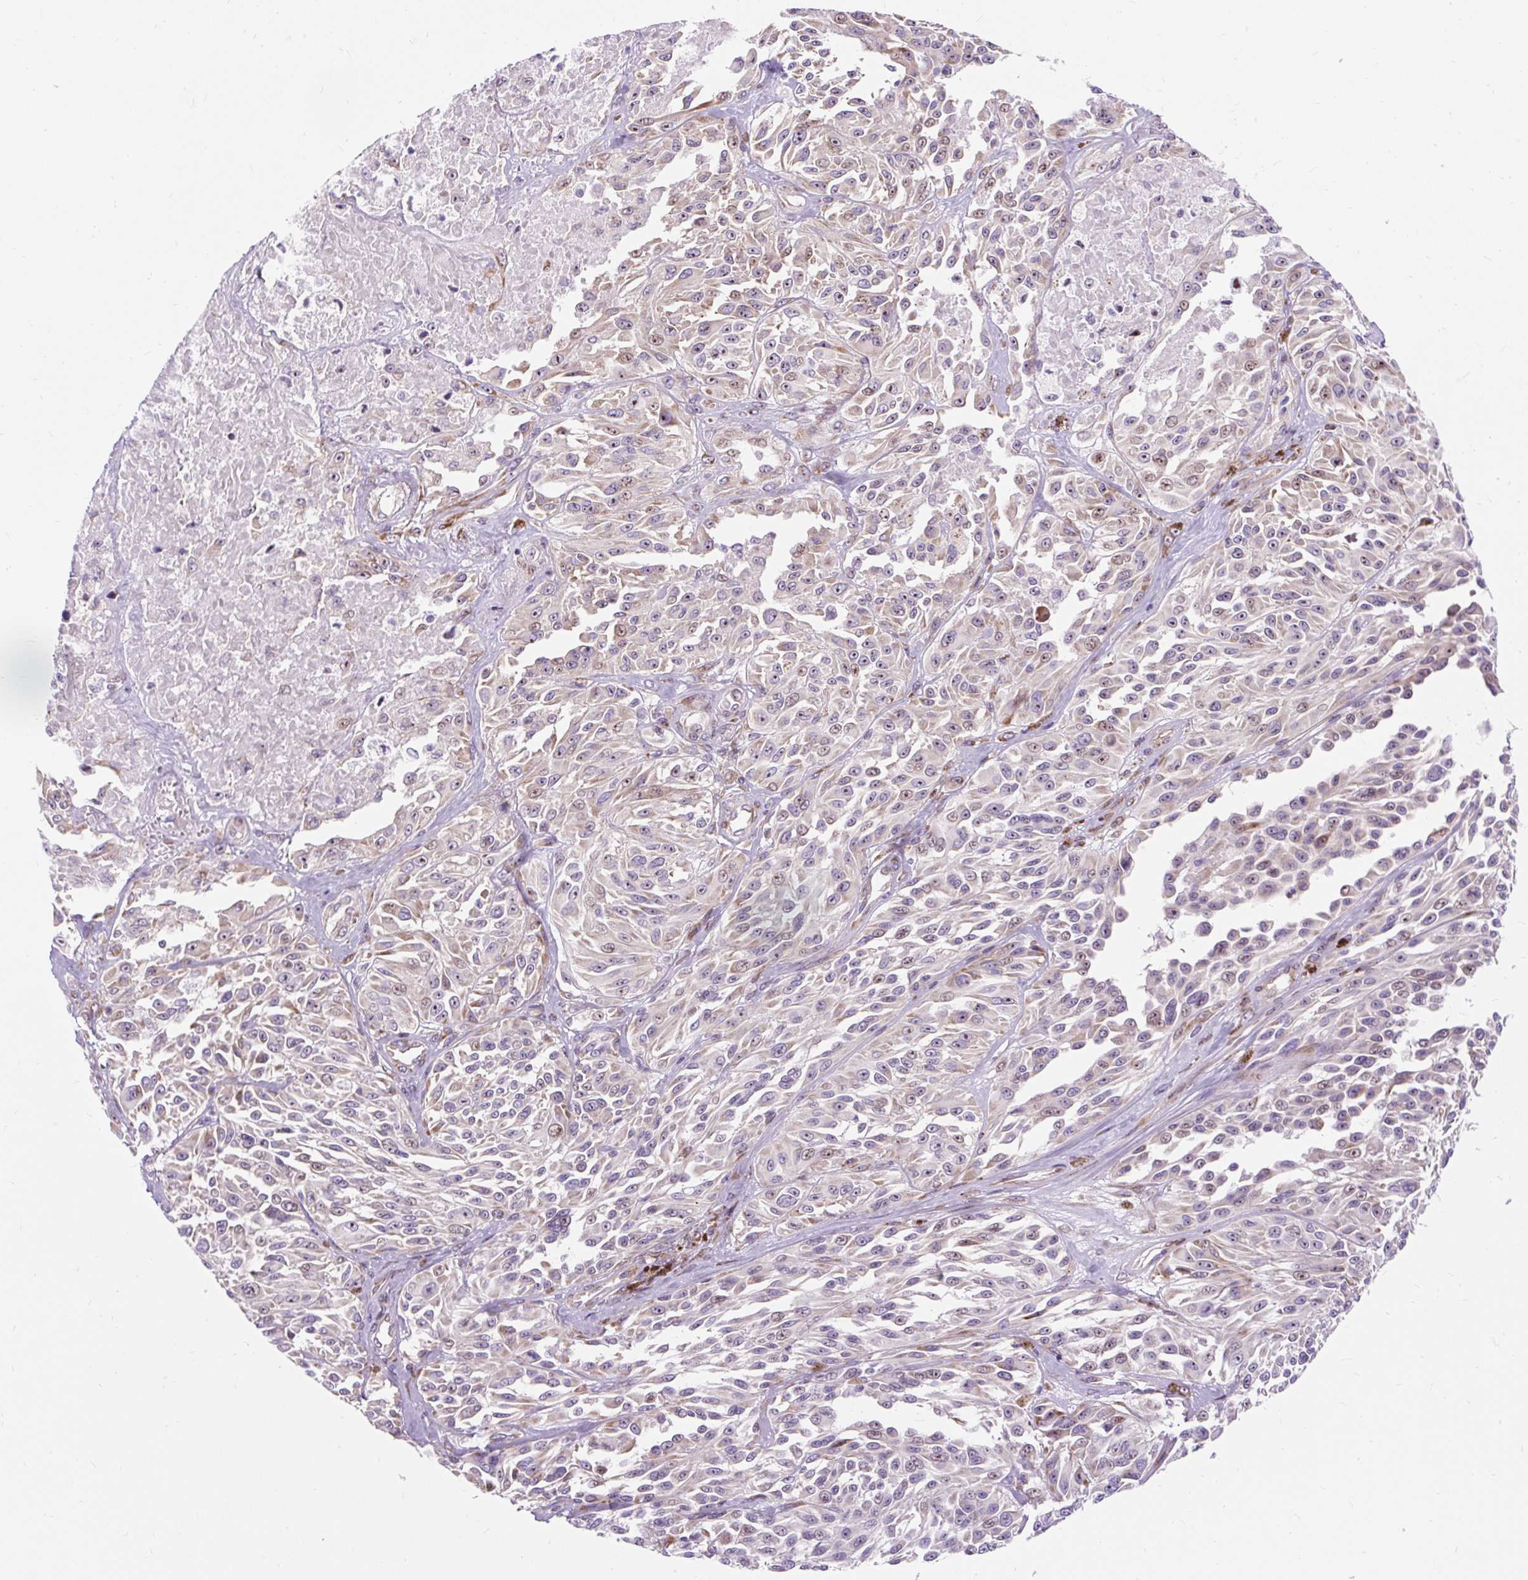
{"staining": {"intensity": "weak", "quantity": "<25%", "location": "nuclear"}, "tissue": "melanoma", "cell_type": "Tumor cells", "image_type": "cancer", "snomed": [{"axis": "morphology", "description": "Malignant melanoma, NOS"}, {"axis": "topography", "description": "Skin"}], "caption": "This is an immunohistochemistry micrograph of human malignant melanoma. There is no expression in tumor cells.", "gene": "CISD3", "patient": {"sex": "male", "age": 94}}